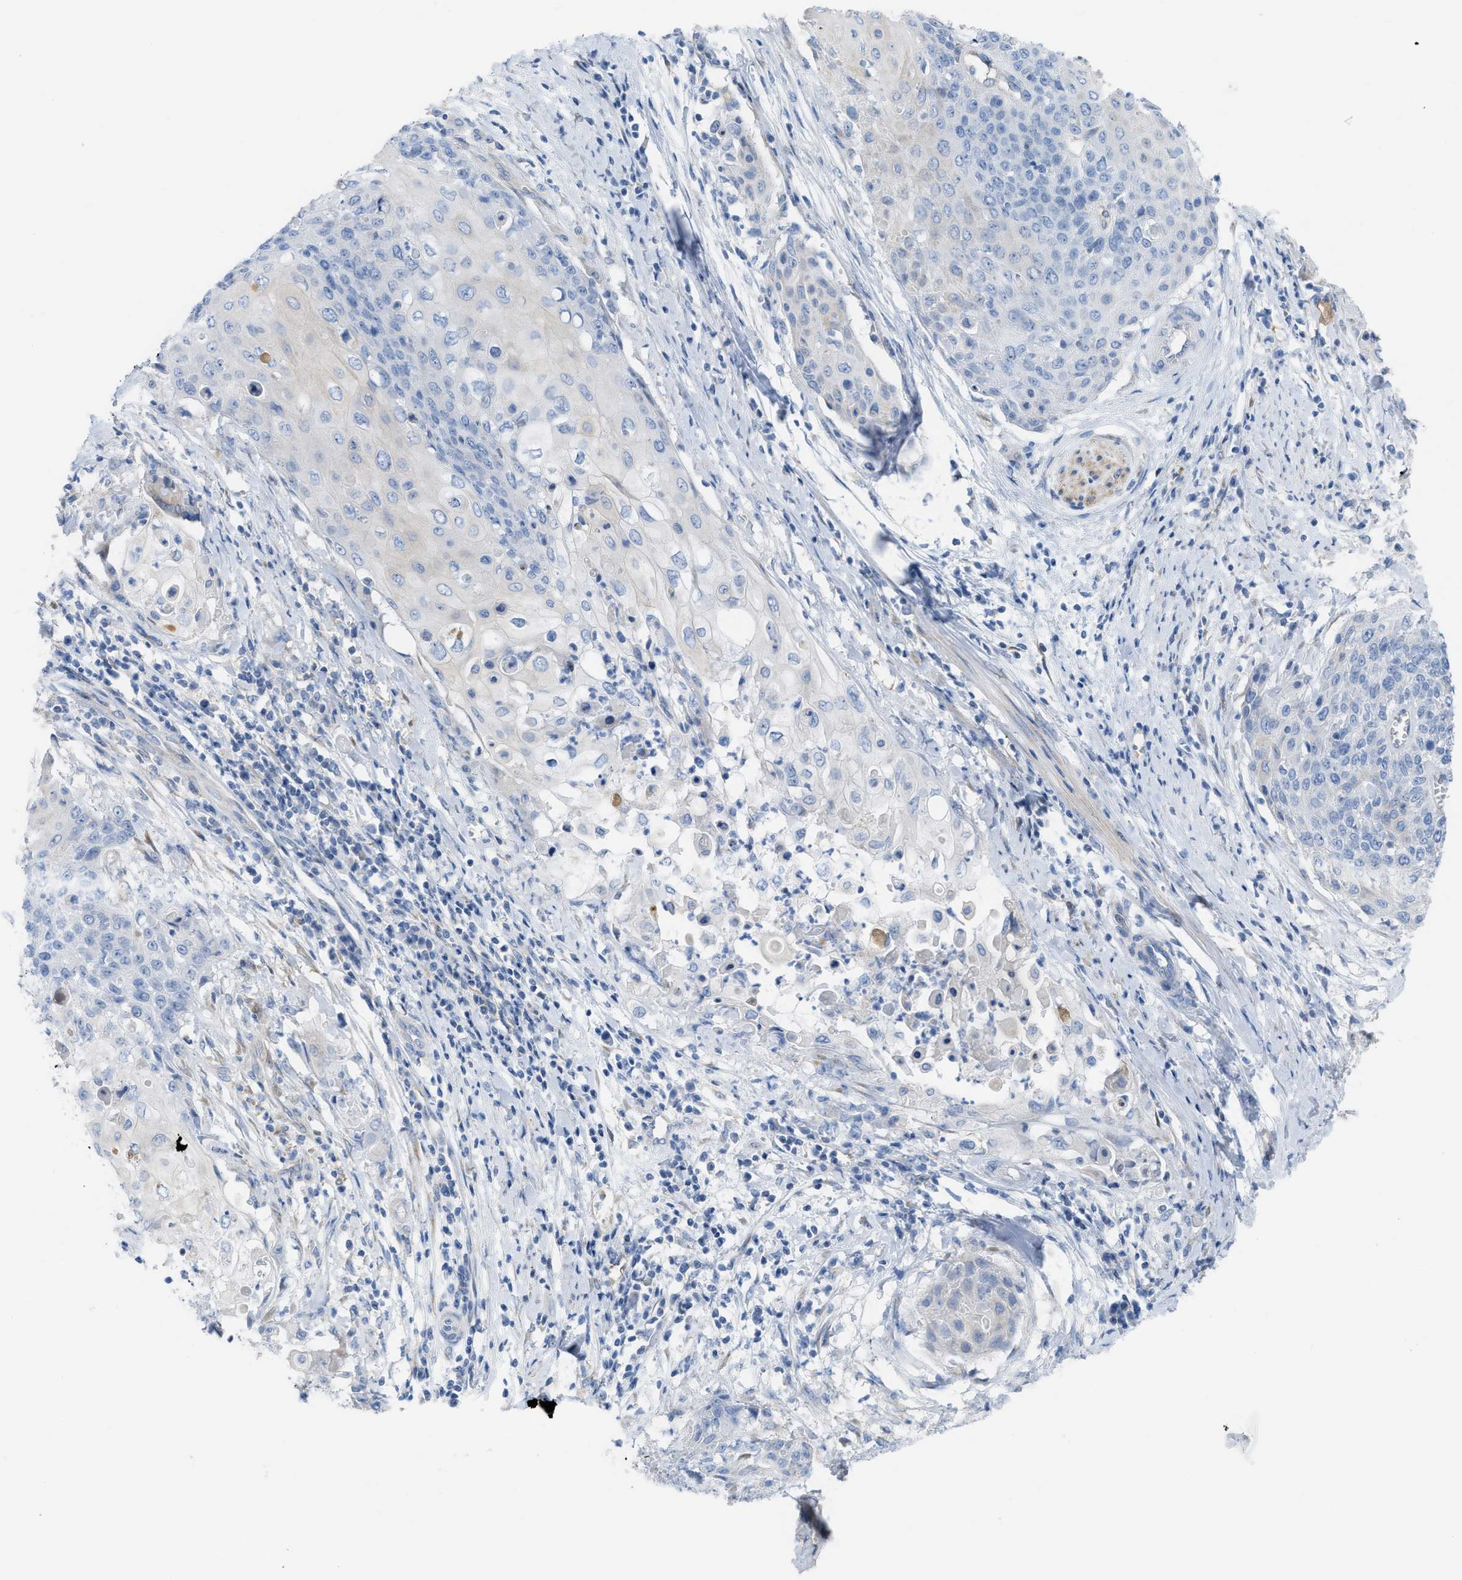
{"staining": {"intensity": "weak", "quantity": "<25%", "location": "cytoplasmic/membranous"}, "tissue": "cervical cancer", "cell_type": "Tumor cells", "image_type": "cancer", "snomed": [{"axis": "morphology", "description": "Squamous cell carcinoma, NOS"}, {"axis": "topography", "description": "Cervix"}], "caption": "Tumor cells are negative for brown protein staining in squamous cell carcinoma (cervical). (DAB (3,3'-diaminobenzidine) IHC with hematoxylin counter stain).", "gene": "ASGR1", "patient": {"sex": "female", "age": 39}}